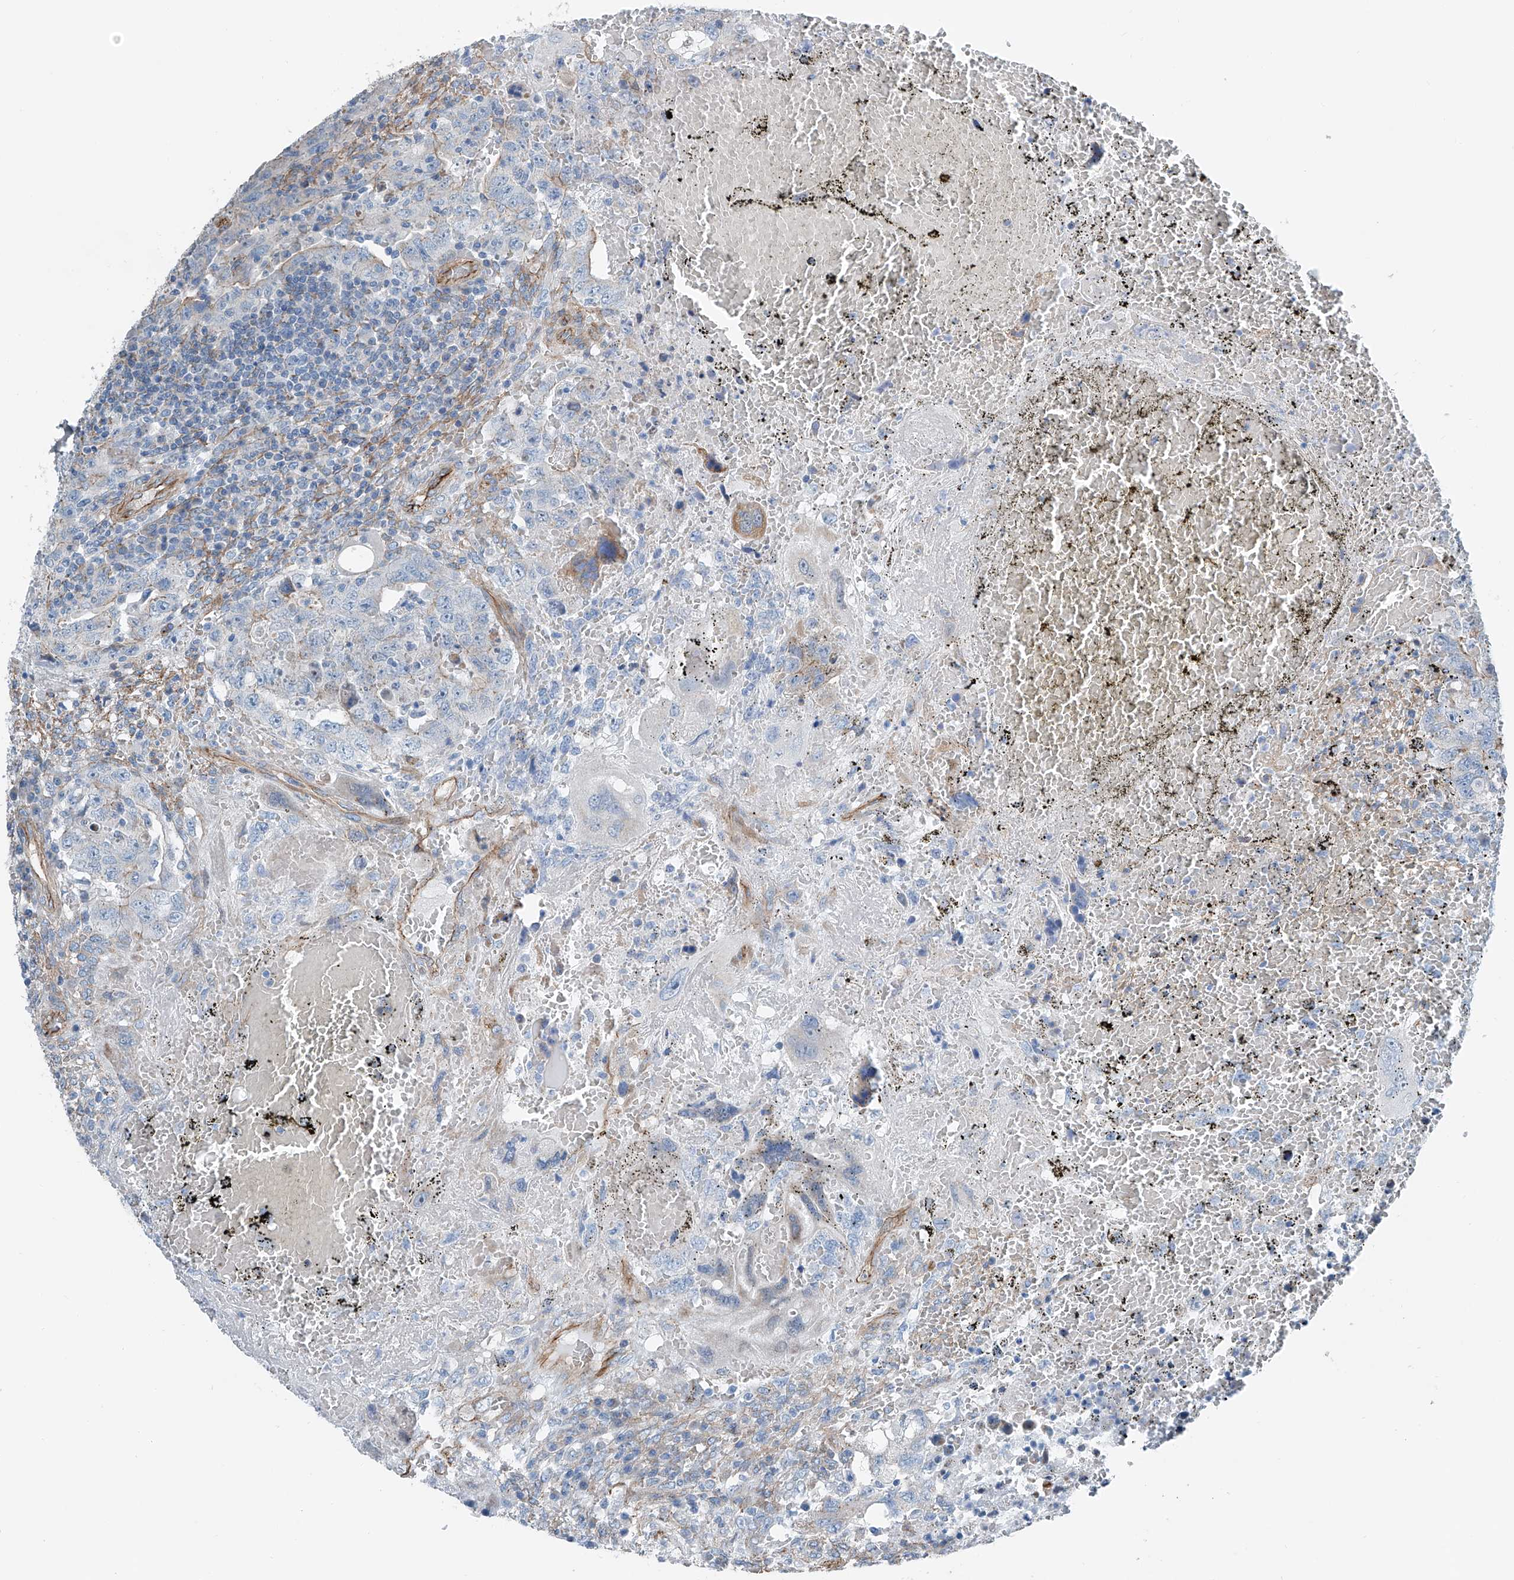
{"staining": {"intensity": "weak", "quantity": "<25%", "location": "cytoplasmic/membranous"}, "tissue": "testis cancer", "cell_type": "Tumor cells", "image_type": "cancer", "snomed": [{"axis": "morphology", "description": "Carcinoma, Embryonal, NOS"}, {"axis": "topography", "description": "Testis"}], "caption": "Tumor cells show no significant expression in testis cancer.", "gene": "THEMIS2", "patient": {"sex": "male", "age": 26}}